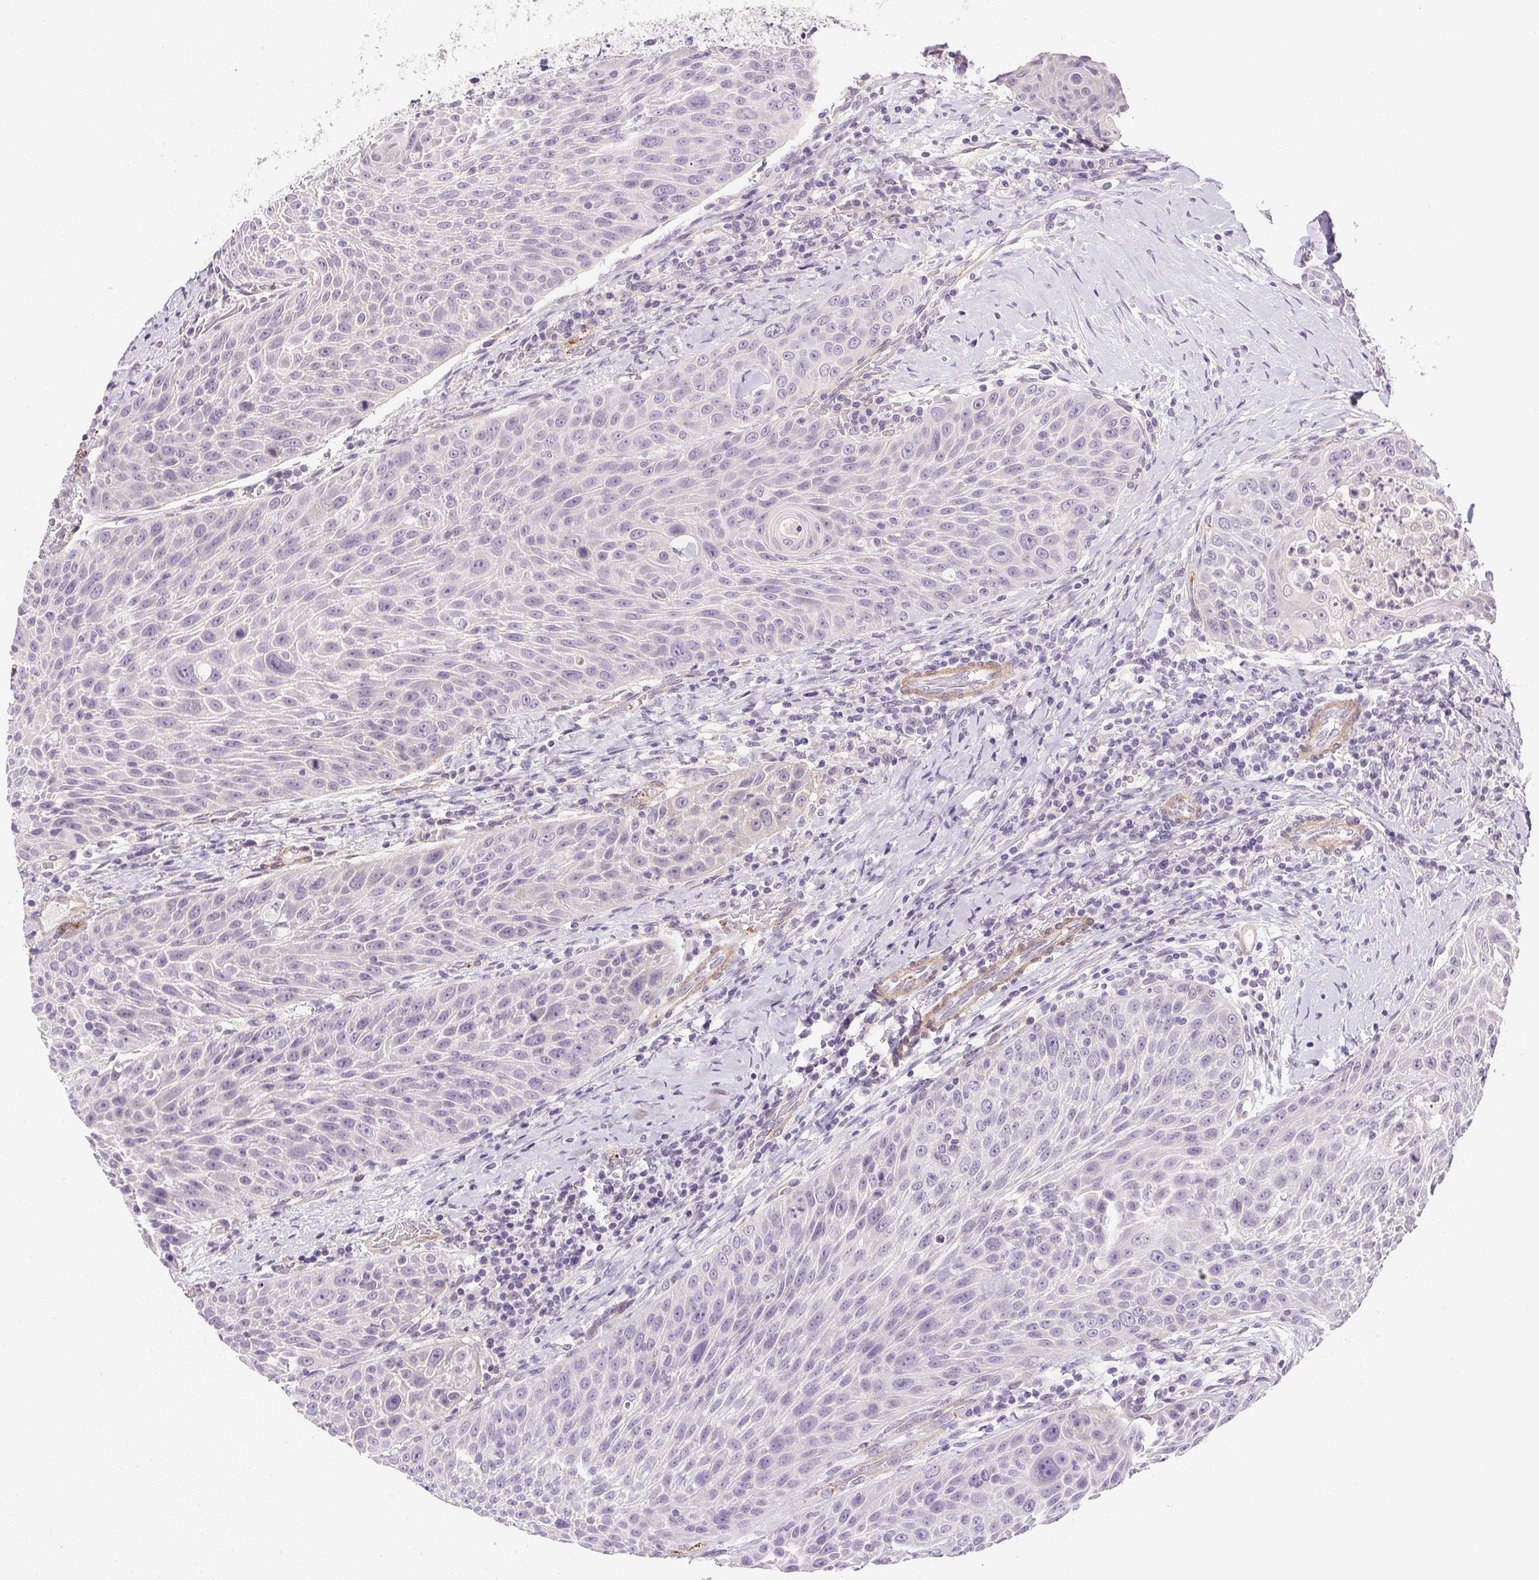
{"staining": {"intensity": "negative", "quantity": "none", "location": "none"}, "tissue": "head and neck cancer", "cell_type": "Tumor cells", "image_type": "cancer", "snomed": [{"axis": "morphology", "description": "Squamous cell carcinoma, NOS"}, {"axis": "topography", "description": "Head-Neck"}], "caption": "Tumor cells are negative for protein expression in human head and neck cancer.", "gene": "PRL", "patient": {"sex": "male", "age": 69}}